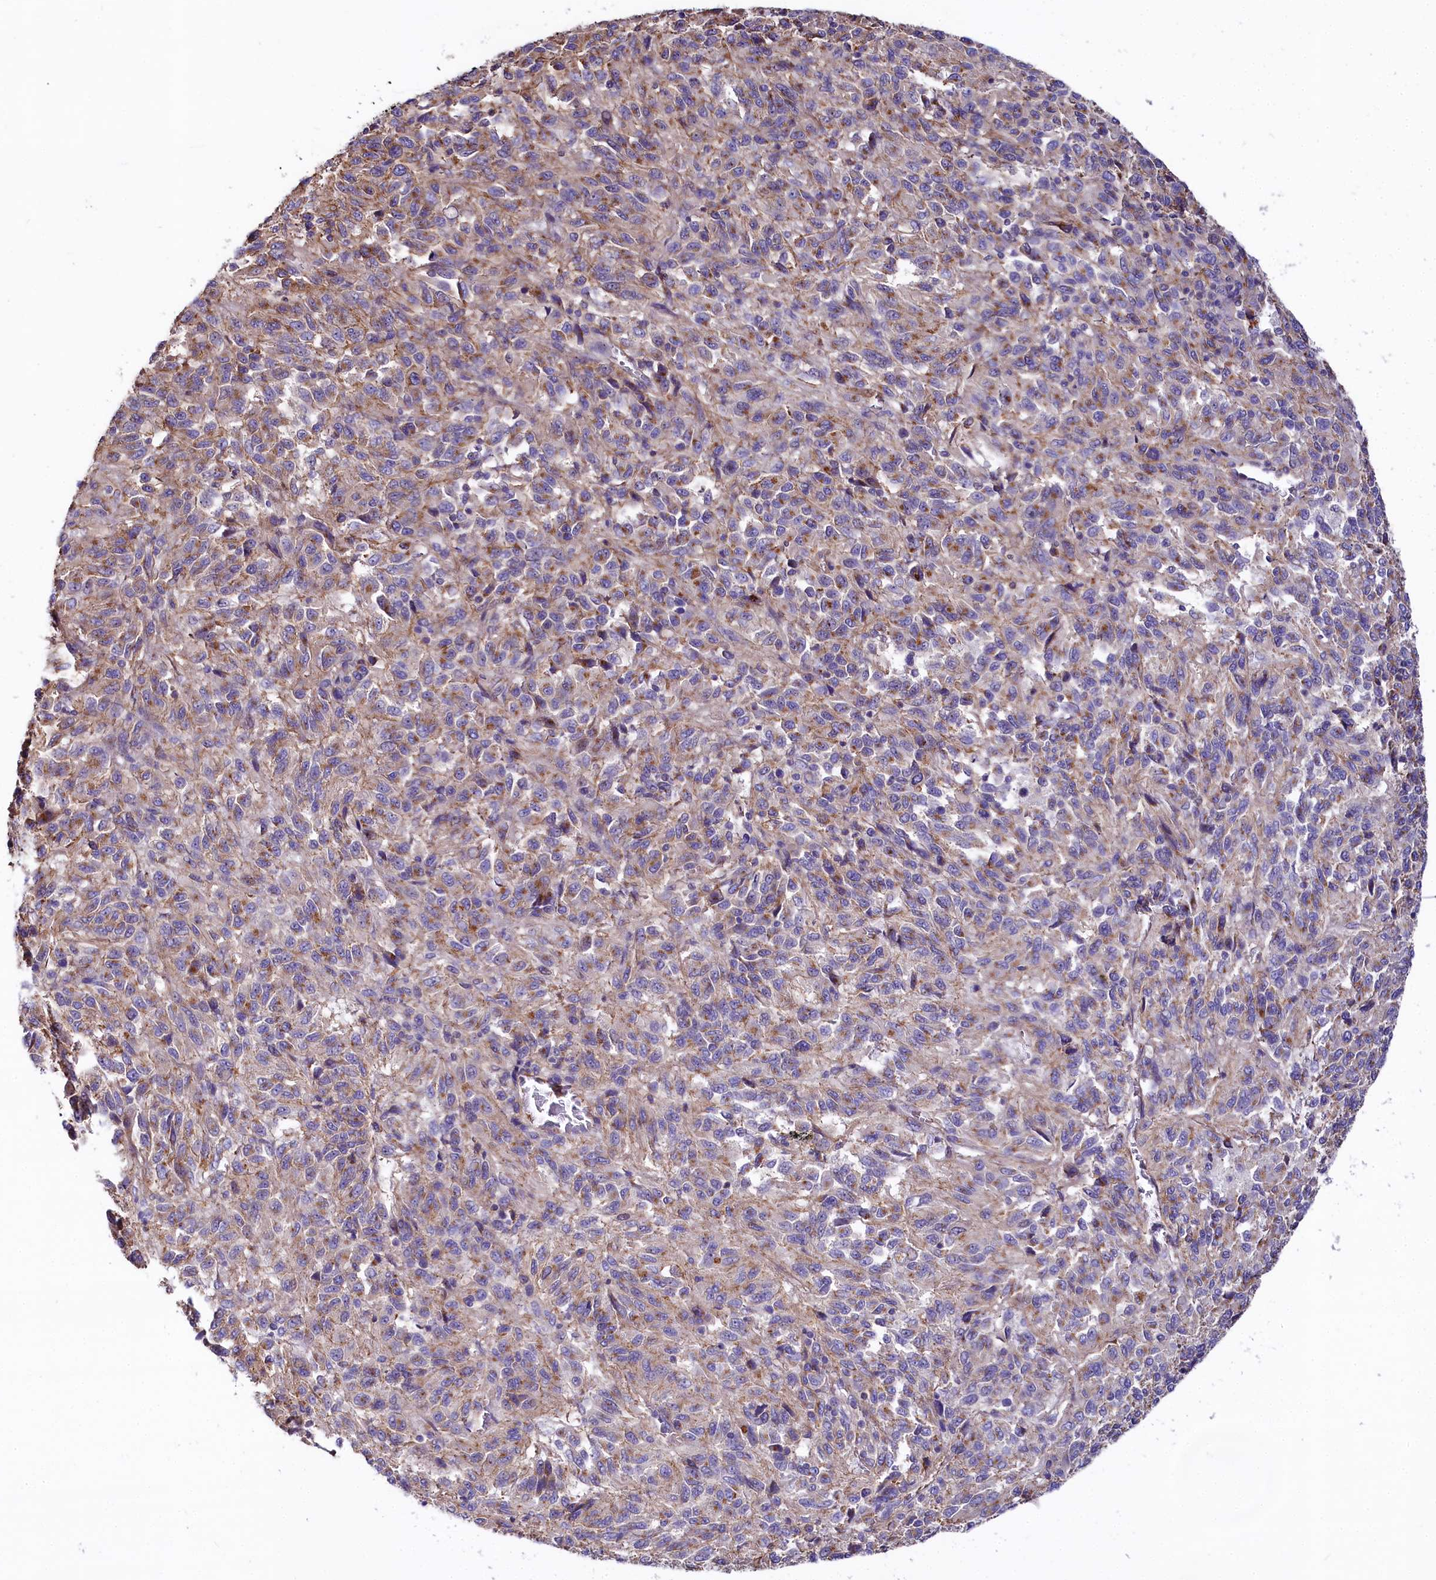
{"staining": {"intensity": "weak", "quantity": ">75%", "location": "cytoplasmic/membranous"}, "tissue": "melanoma", "cell_type": "Tumor cells", "image_type": "cancer", "snomed": [{"axis": "morphology", "description": "Malignant melanoma, Metastatic site"}, {"axis": "topography", "description": "Lung"}], "caption": "Protein expression analysis of malignant melanoma (metastatic site) shows weak cytoplasmic/membranous staining in about >75% of tumor cells.", "gene": "FCHSD2", "patient": {"sex": "male", "age": 64}}